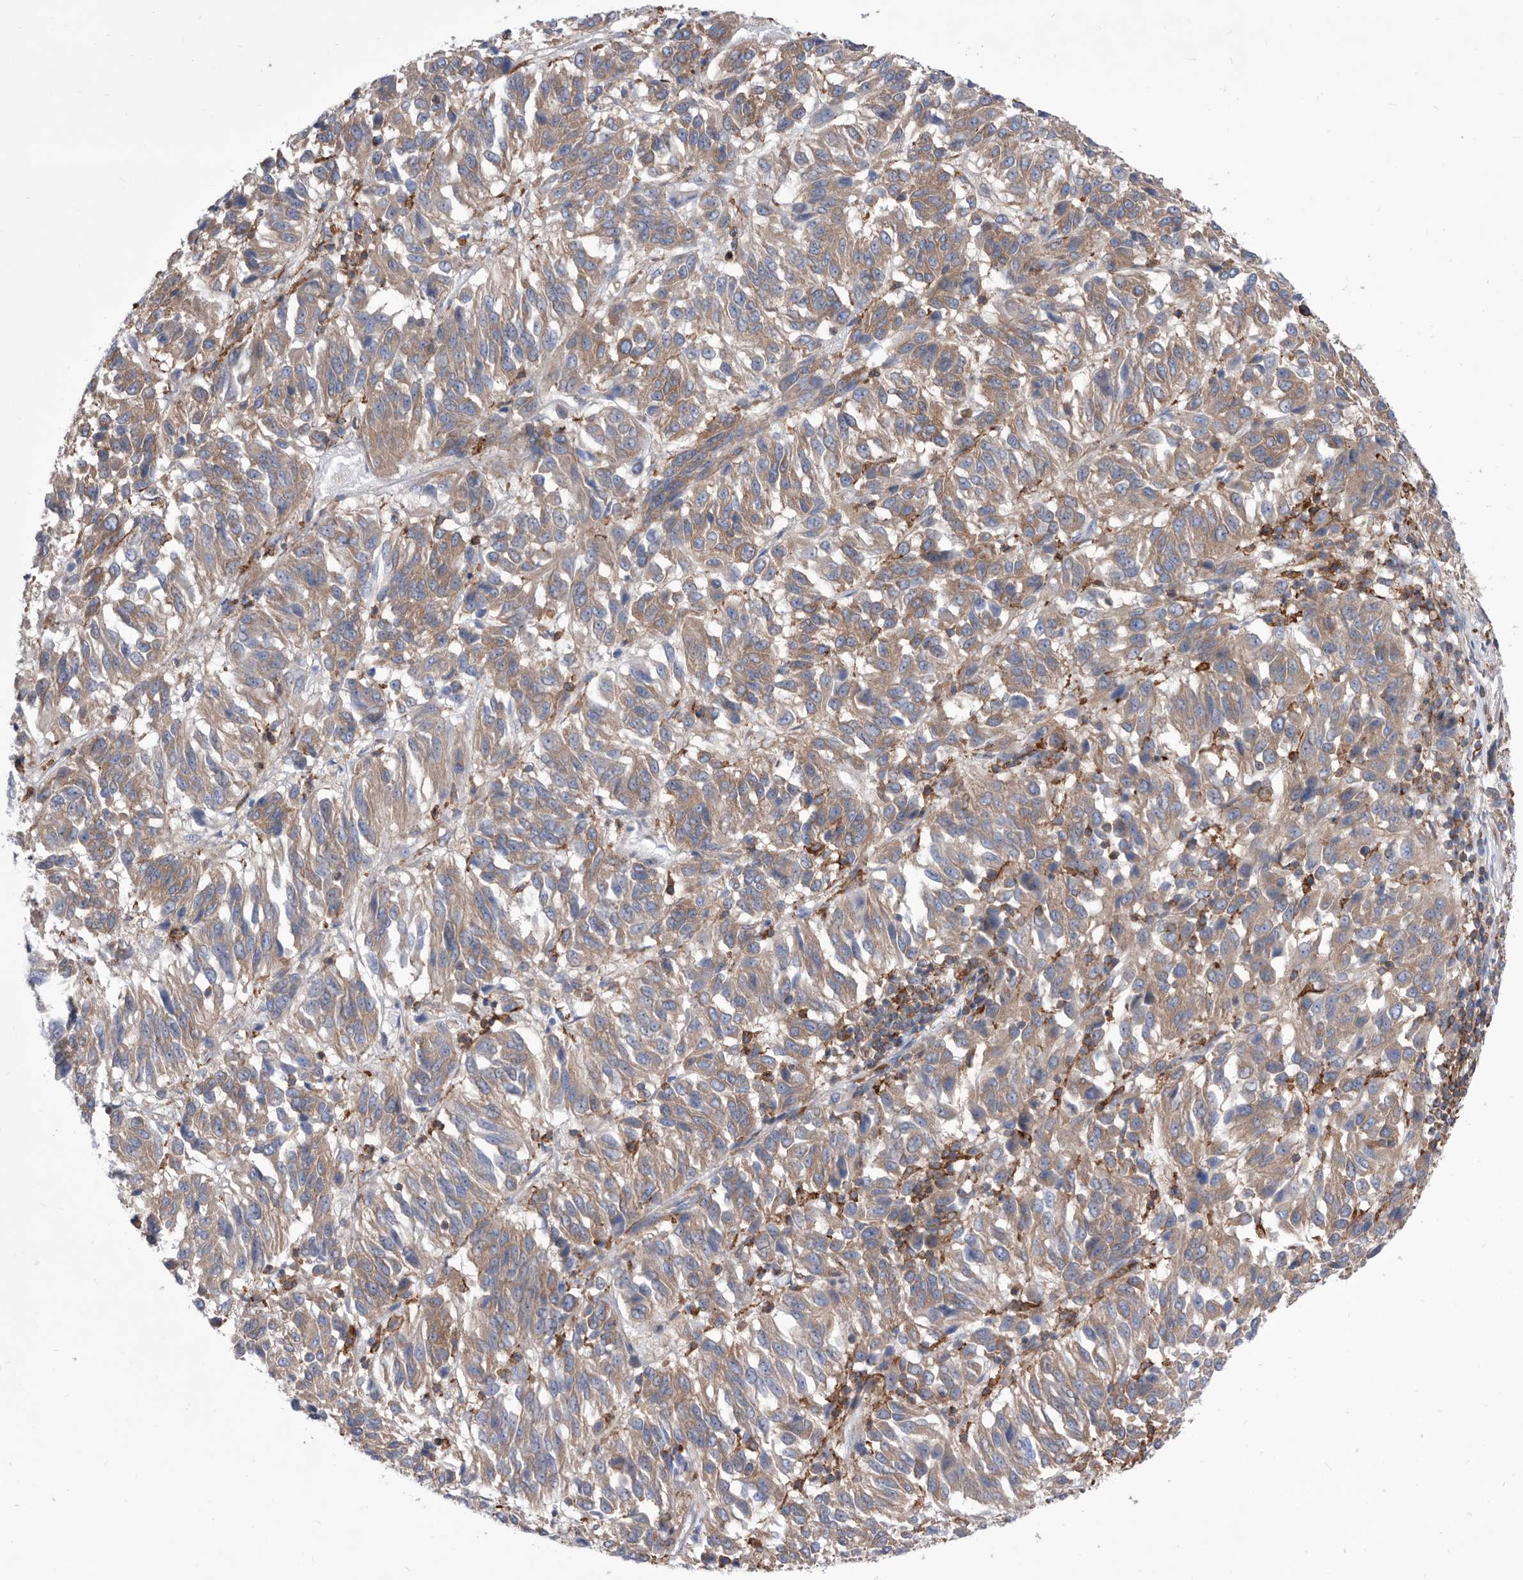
{"staining": {"intensity": "weak", "quantity": ">75%", "location": "cytoplasmic/membranous"}, "tissue": "melanoma", "cell_type": "Tumor cells", "image_type": "cancer", "snomed": [{"axis": "morphology", "description": "Malignant melanoma, Metastatic site"}, {"axis": "topography", "description": "Lung"}], "caption": "Melanoma stained with DAB immunohistochemistry (IHC) displays low levels of weak cytoplasmic/membranous positivity in about >75% of tumor cells.", "gene": "SMG7", "patient": {"sex": "male", "age": 64}}